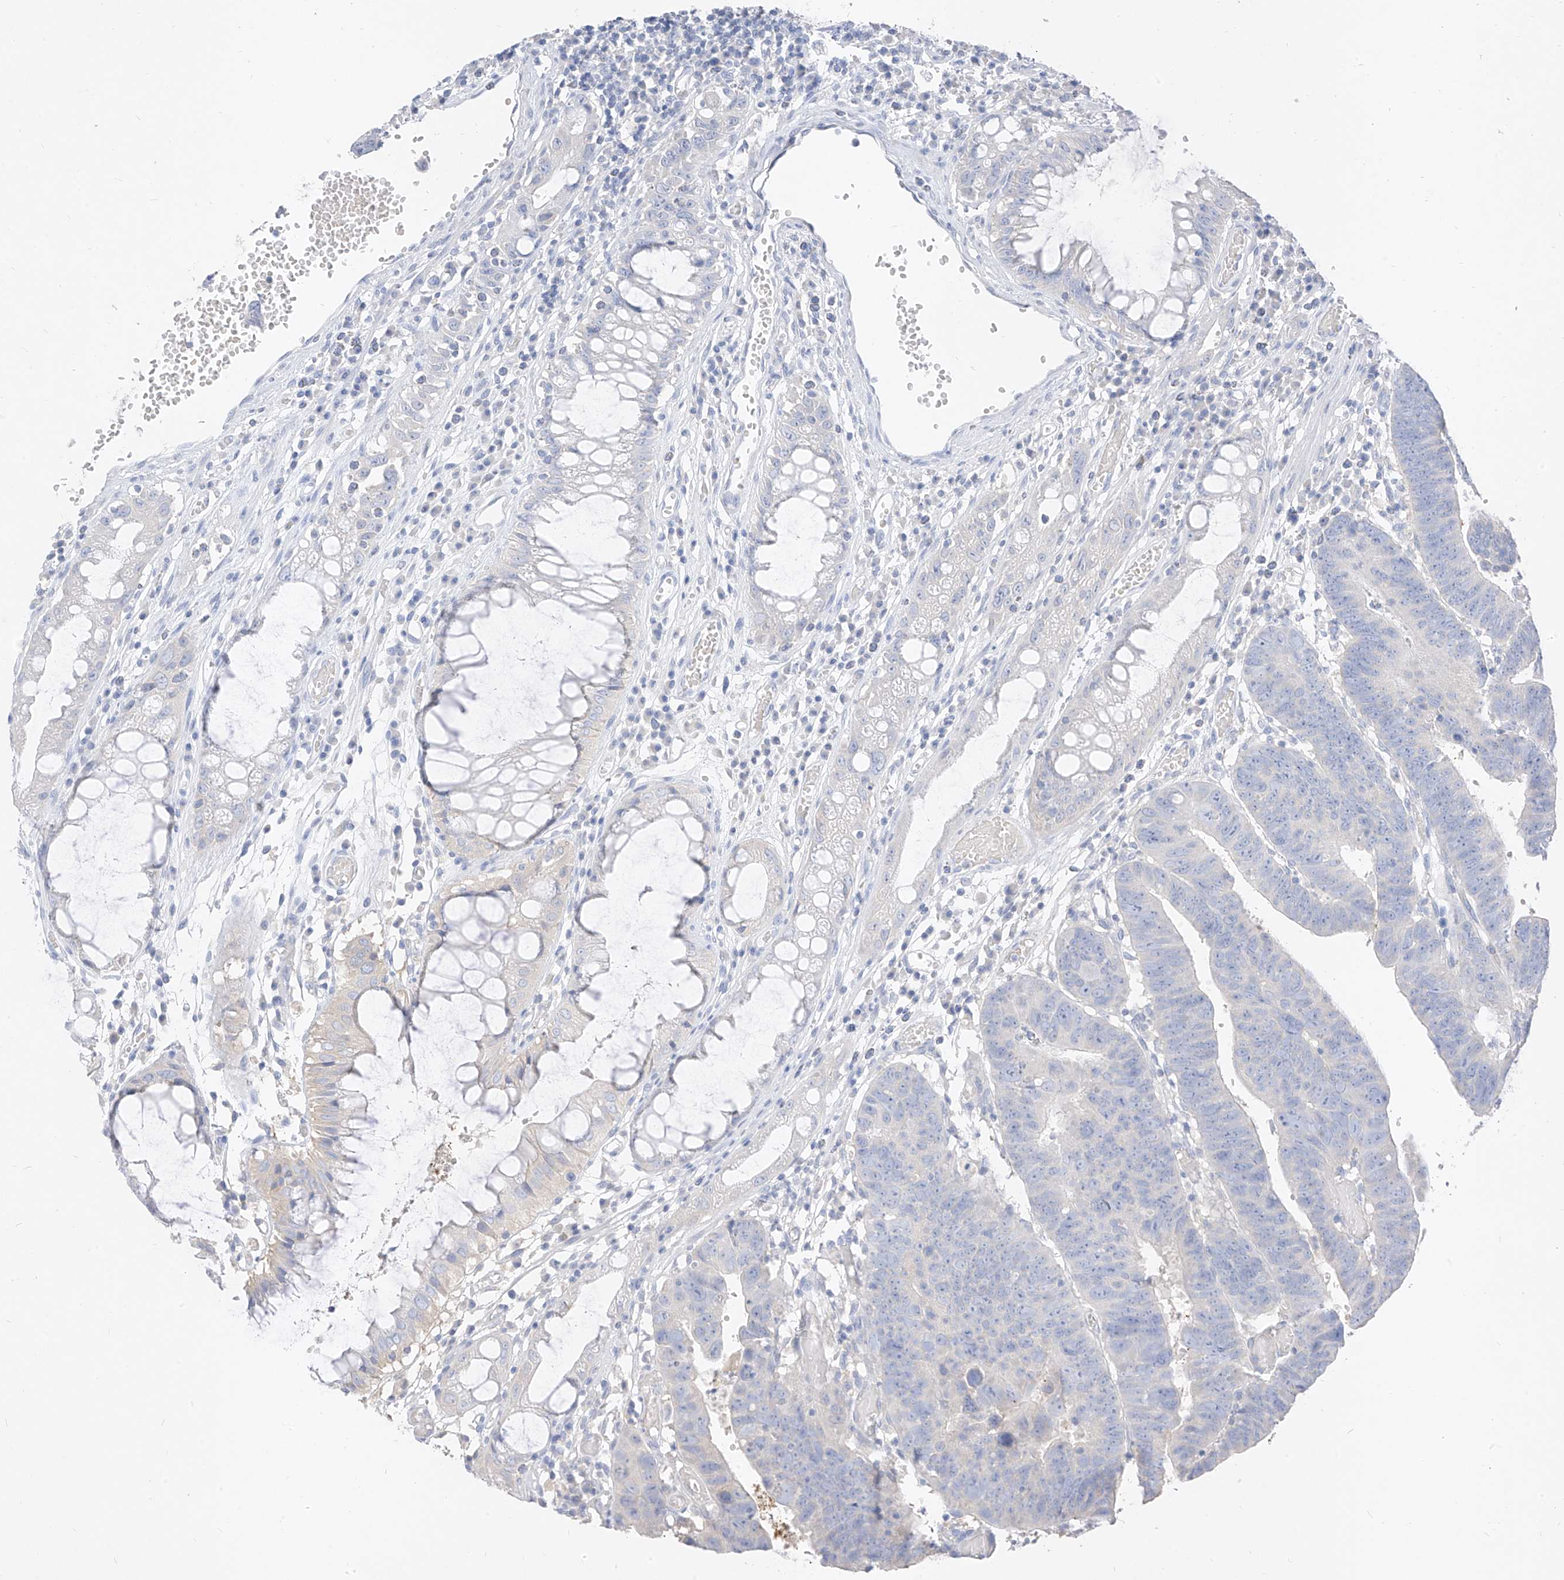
{"staining": {"intensity": "negative", "quantity": "none", "location": "none"}, "tissue": "colorectal cancer", "cell_type": "Tumor cells", "image_type": "cancer", "snomed": [{"axis": "morphology", "description": "Adenocarcinoma, NOS"}, {"axis": "topography", "description": "Rectum"}], "caption": "Histopathology image shows no protein positivity in tumor cells of colorectal cancer tissue.", "gene": "ZZEF1", "patient": {"sex": "female", "age": 65}}